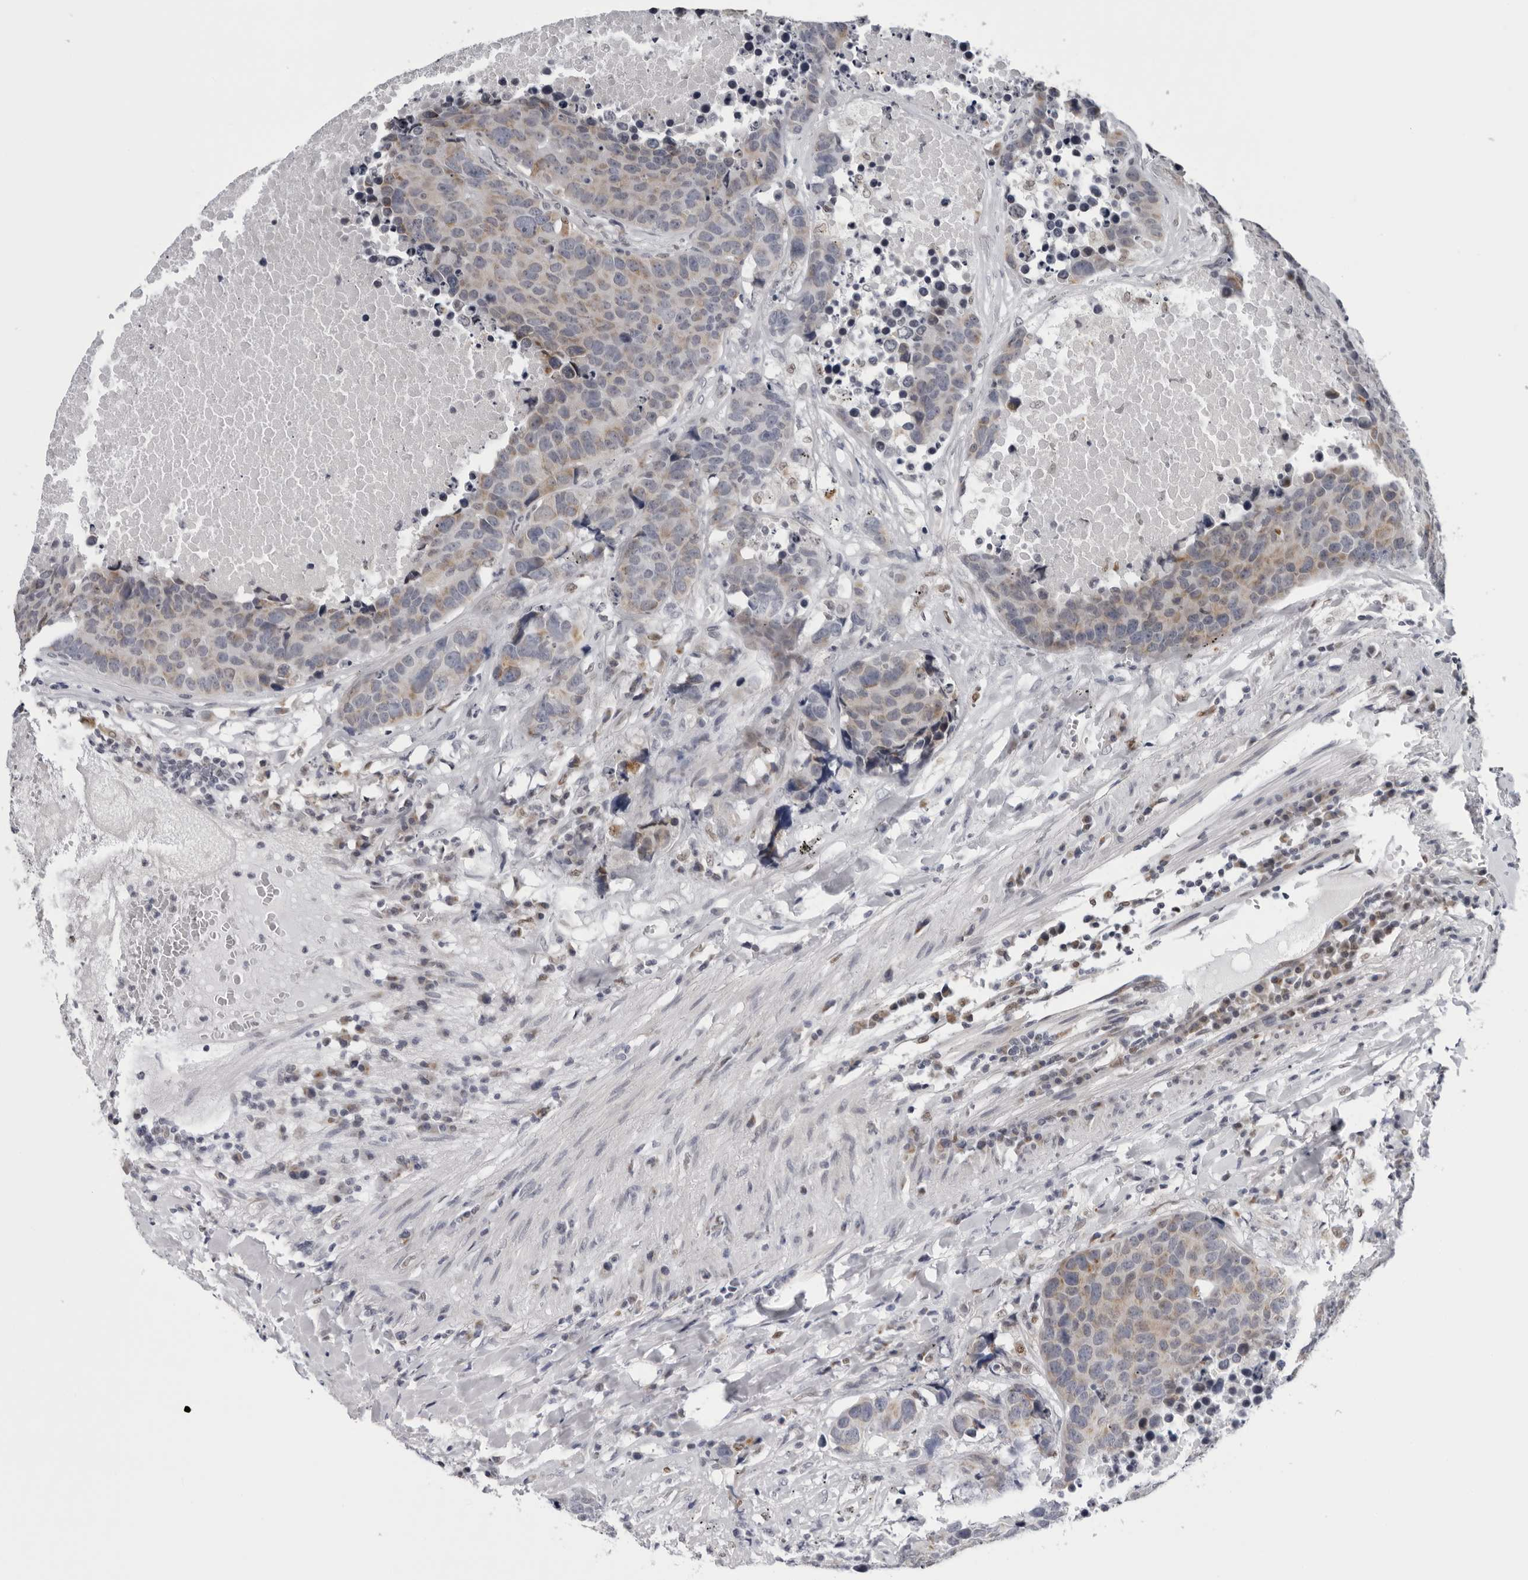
{"staining": {"intensity": "weak", "quantity": "25%-75%", "location": "cytoplasmic/membranous"}, "tissue": "carcinoid", "cell_type": "Tumor cells", "image_type": "cancer", "snomed": [{"axis": "morphology", "description": "Carcinoid, malignant, NOS"}, {"axis": "topography", "description": "Lung"}], "caption": "Immunohistochemistry (IHC) staining of malignant carcinoid, which shows low levels of weak cytoplasmic/membranous staining in approximately 25%-75% of tumor cells indicating weak cytoplasmic/membranous protein staining. The staining was performed using DAB (brown) for protein detection and nuclei were counterstained in hematoxylin (blue).", "gene": "CPT2", "patient": {"sex": "male", "age": 60}}